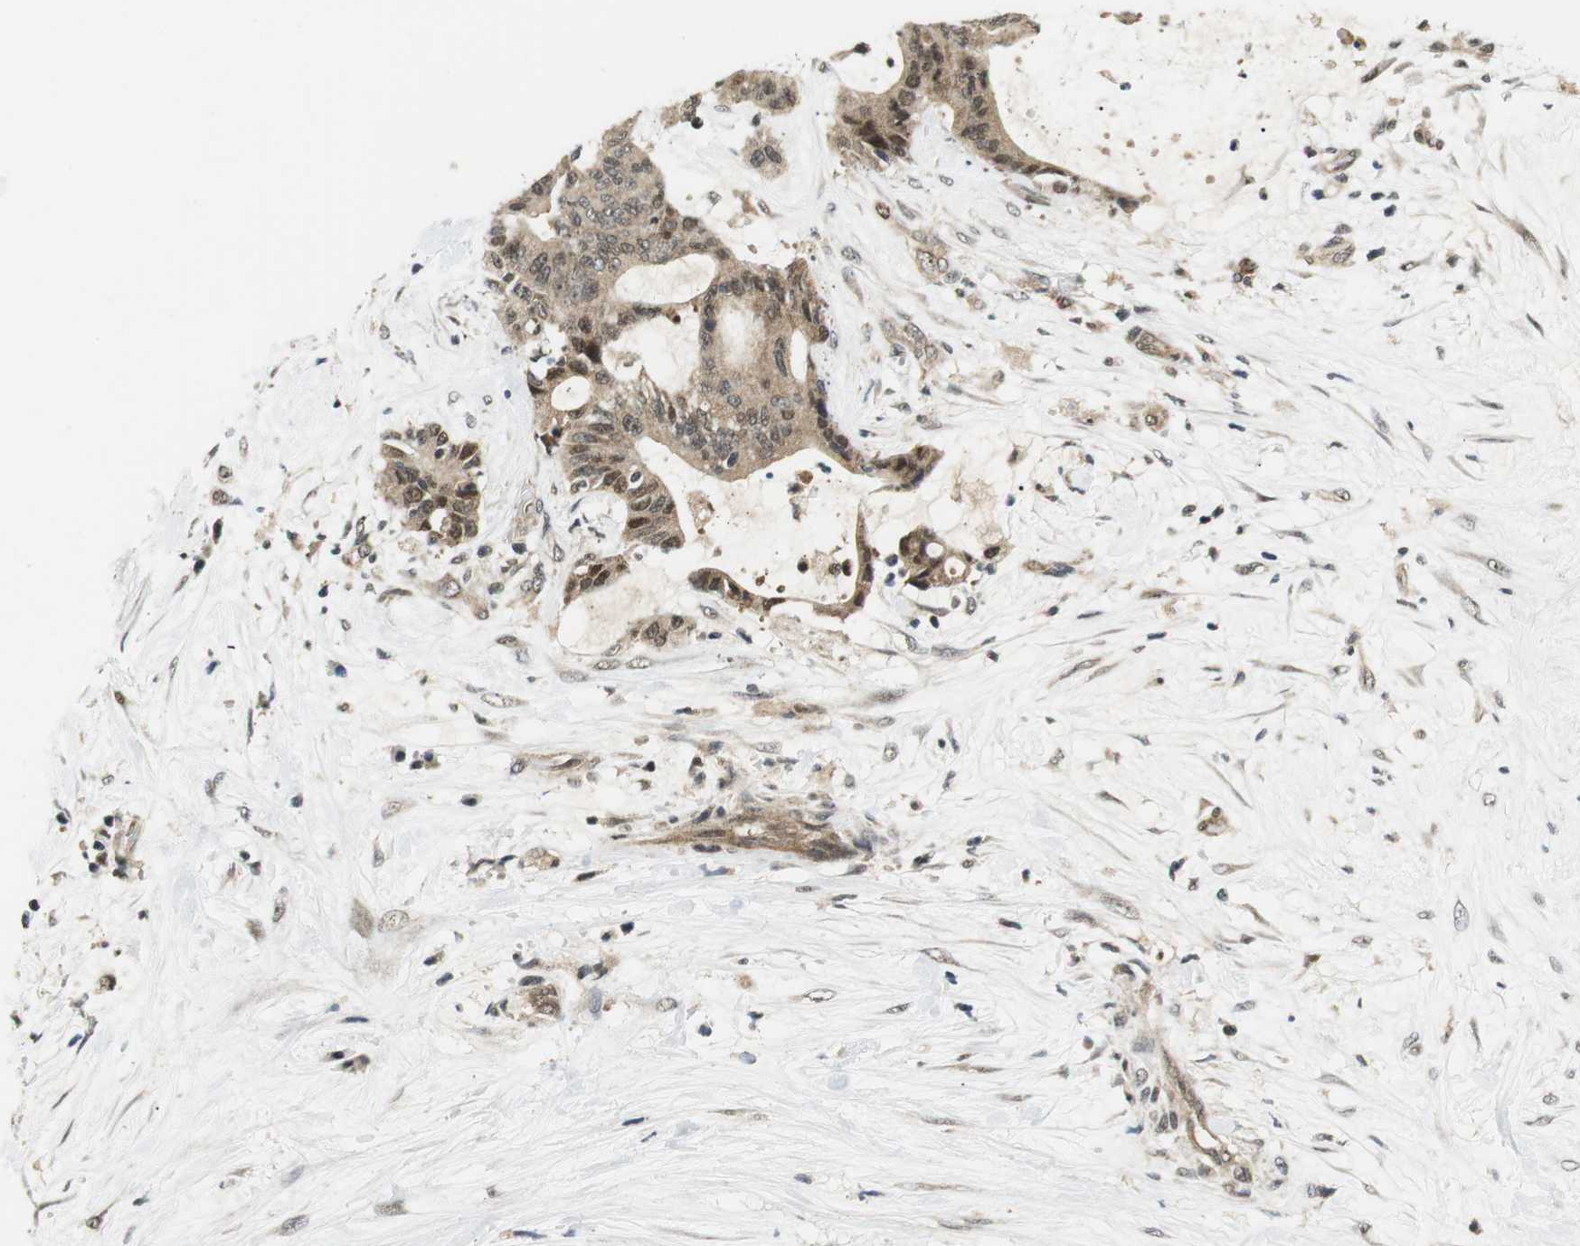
{"staining": {"intensity": "weak", "quantity": ">75%", "location": "cytoplasmic/membranous"}, "tissue": "liver cancer", "cell_type": "Tumor cells", "image_type": "cancer", "snomed": [{"axis": "morphology", "description": "Cholangiocarcinoma"}, {"axis": "topography", "description": "Liver"}], "caption": "There is low levels of weak cytoplasmic/membranous expression in tumor cells of liver cholangiocarcinoma, as demonstrated by immunohistochemical staining (brown color).", "gene": "CSNK2B", "patient": {"sex": "female", "age": 73}}